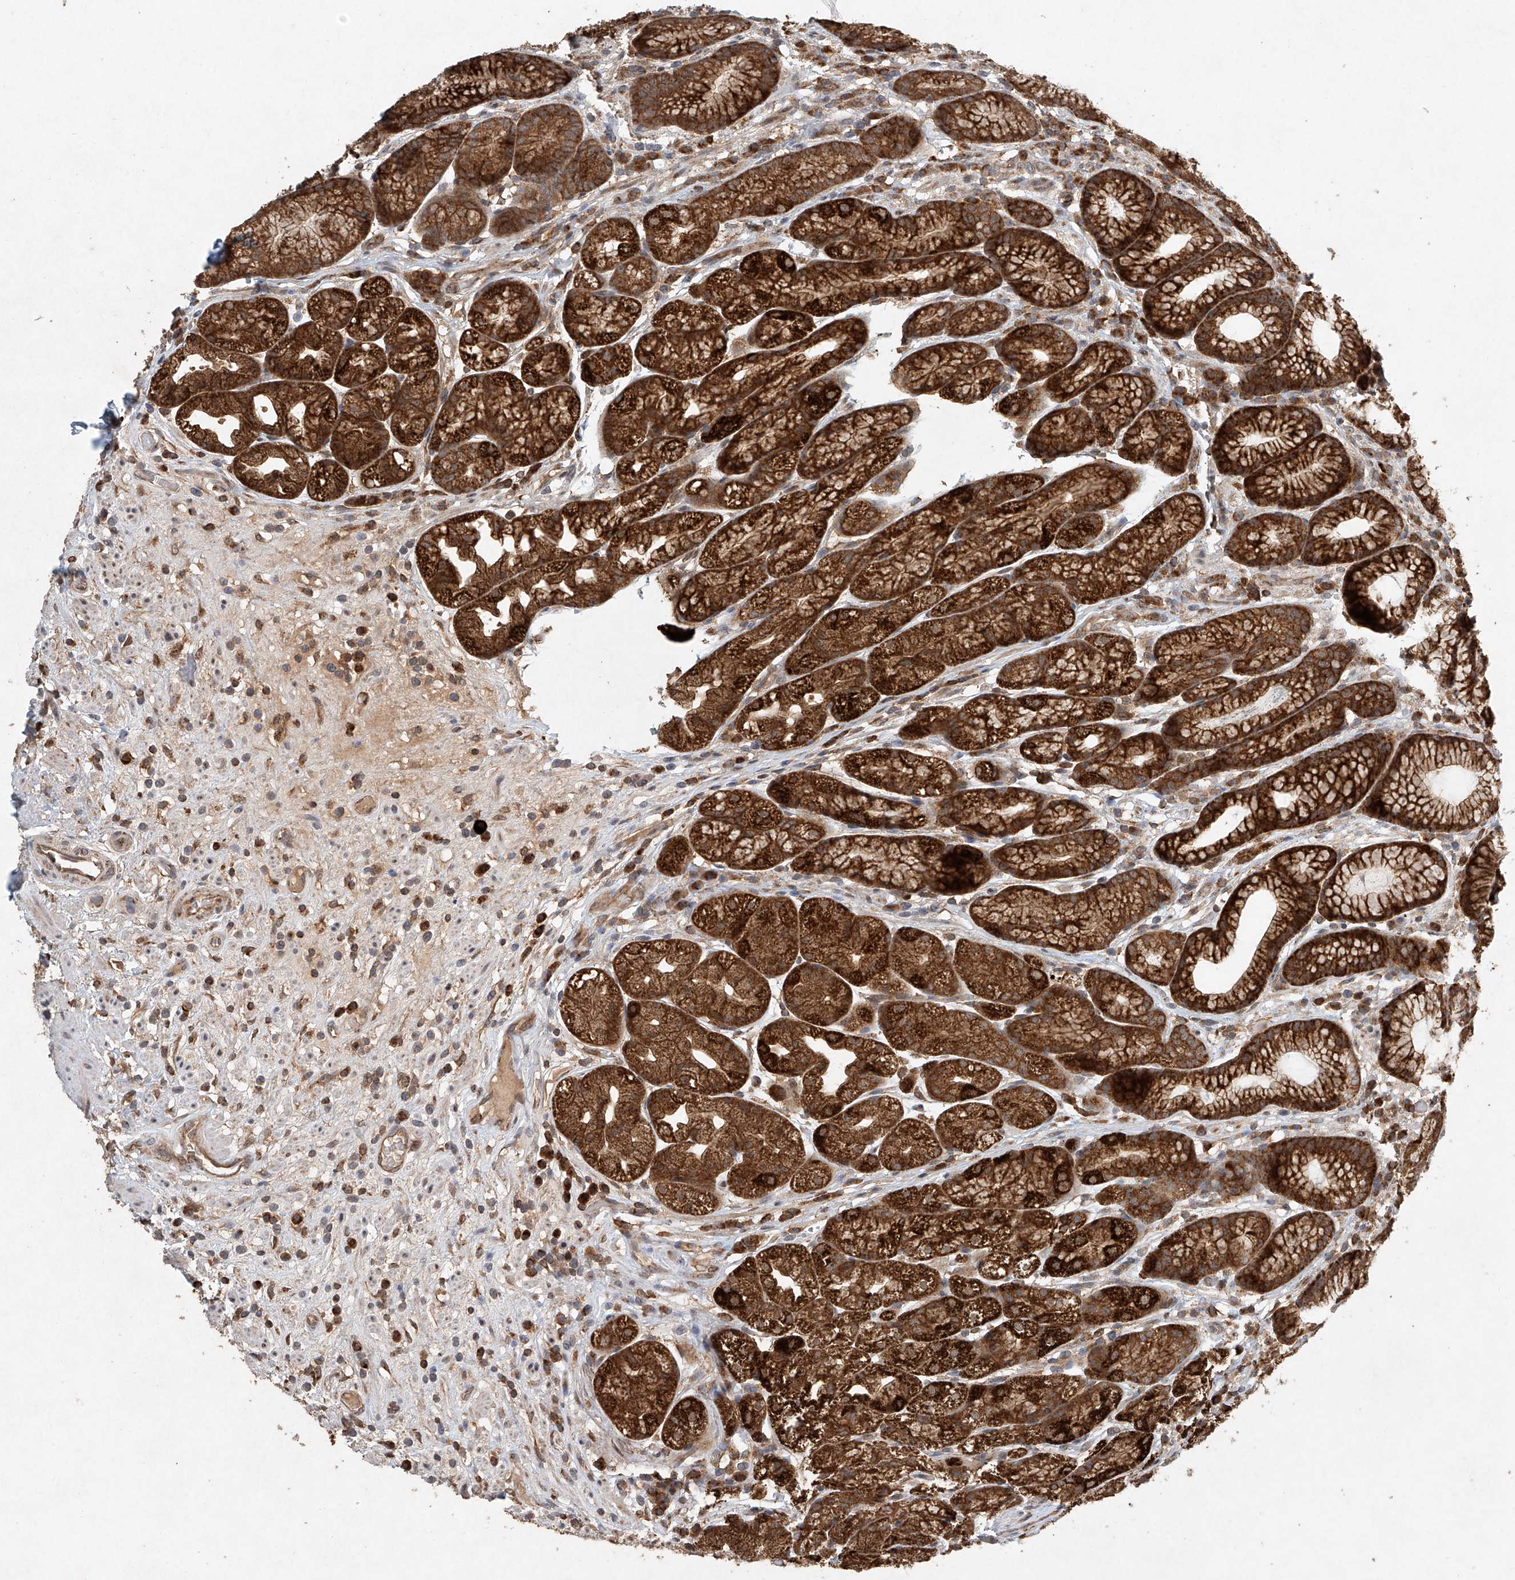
{"staining": {"intensity": "strong", "quantity": ">75%", "location": "cytoplasmic/membranous"}, "tissue": "stomach", "cell_type": "Glandular cells", "image_type": "normal", "snomed": [{"axis": "morphology", "description": "Normal tissue, NOS"}, {"axis": "topography", "description": "Stomach"}], "caption": "Approximately >75% of glandular cells in unremarkable human stomach display strong cytoplasmic/membranous protein positivity as visualized by brown immunohistochemical staining.", "gene": "DCAF11", "patient": {"sex": "male", "age": 57}}